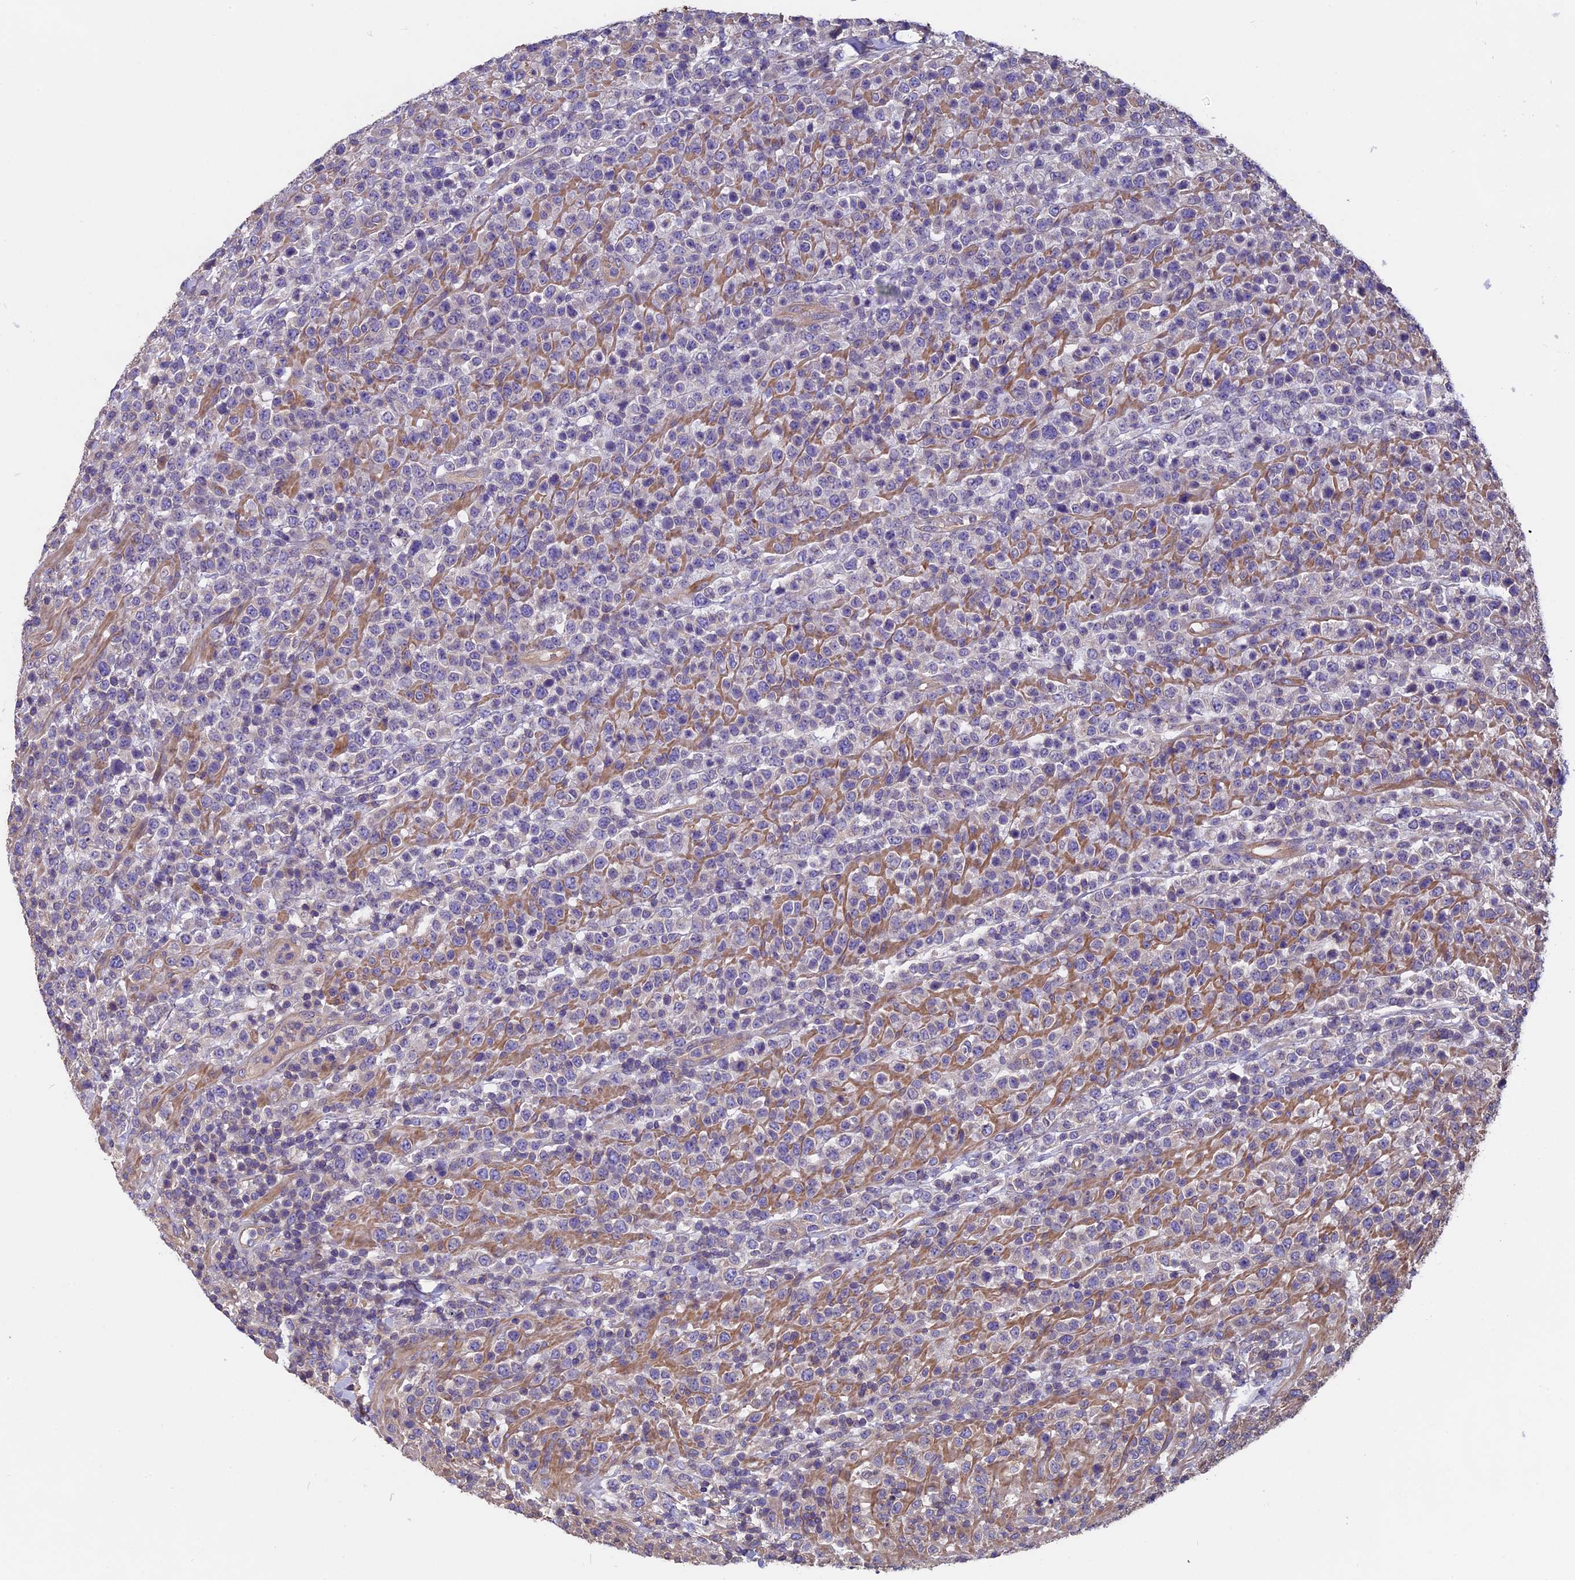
{"staining": {"intensity": "negative", "quantity": "none", "location": "none"}, "tissue": "lymphoma", "cell_type": "Tumor cells", "image_type": "cancer", "snomed": [{"axis": "morphology", "description": "Malignant lymphoma, non-Hodgkin's type, High grade"}, {"axis": "topography", "description": "Colon"}], "caption": "An immunohistochemistry histopathology image of lymphoma is shown. There is no staining in tumor cells of lymphoma.", "gene": "CCDC153", "patient": {"sex": "female", "age": 53}}